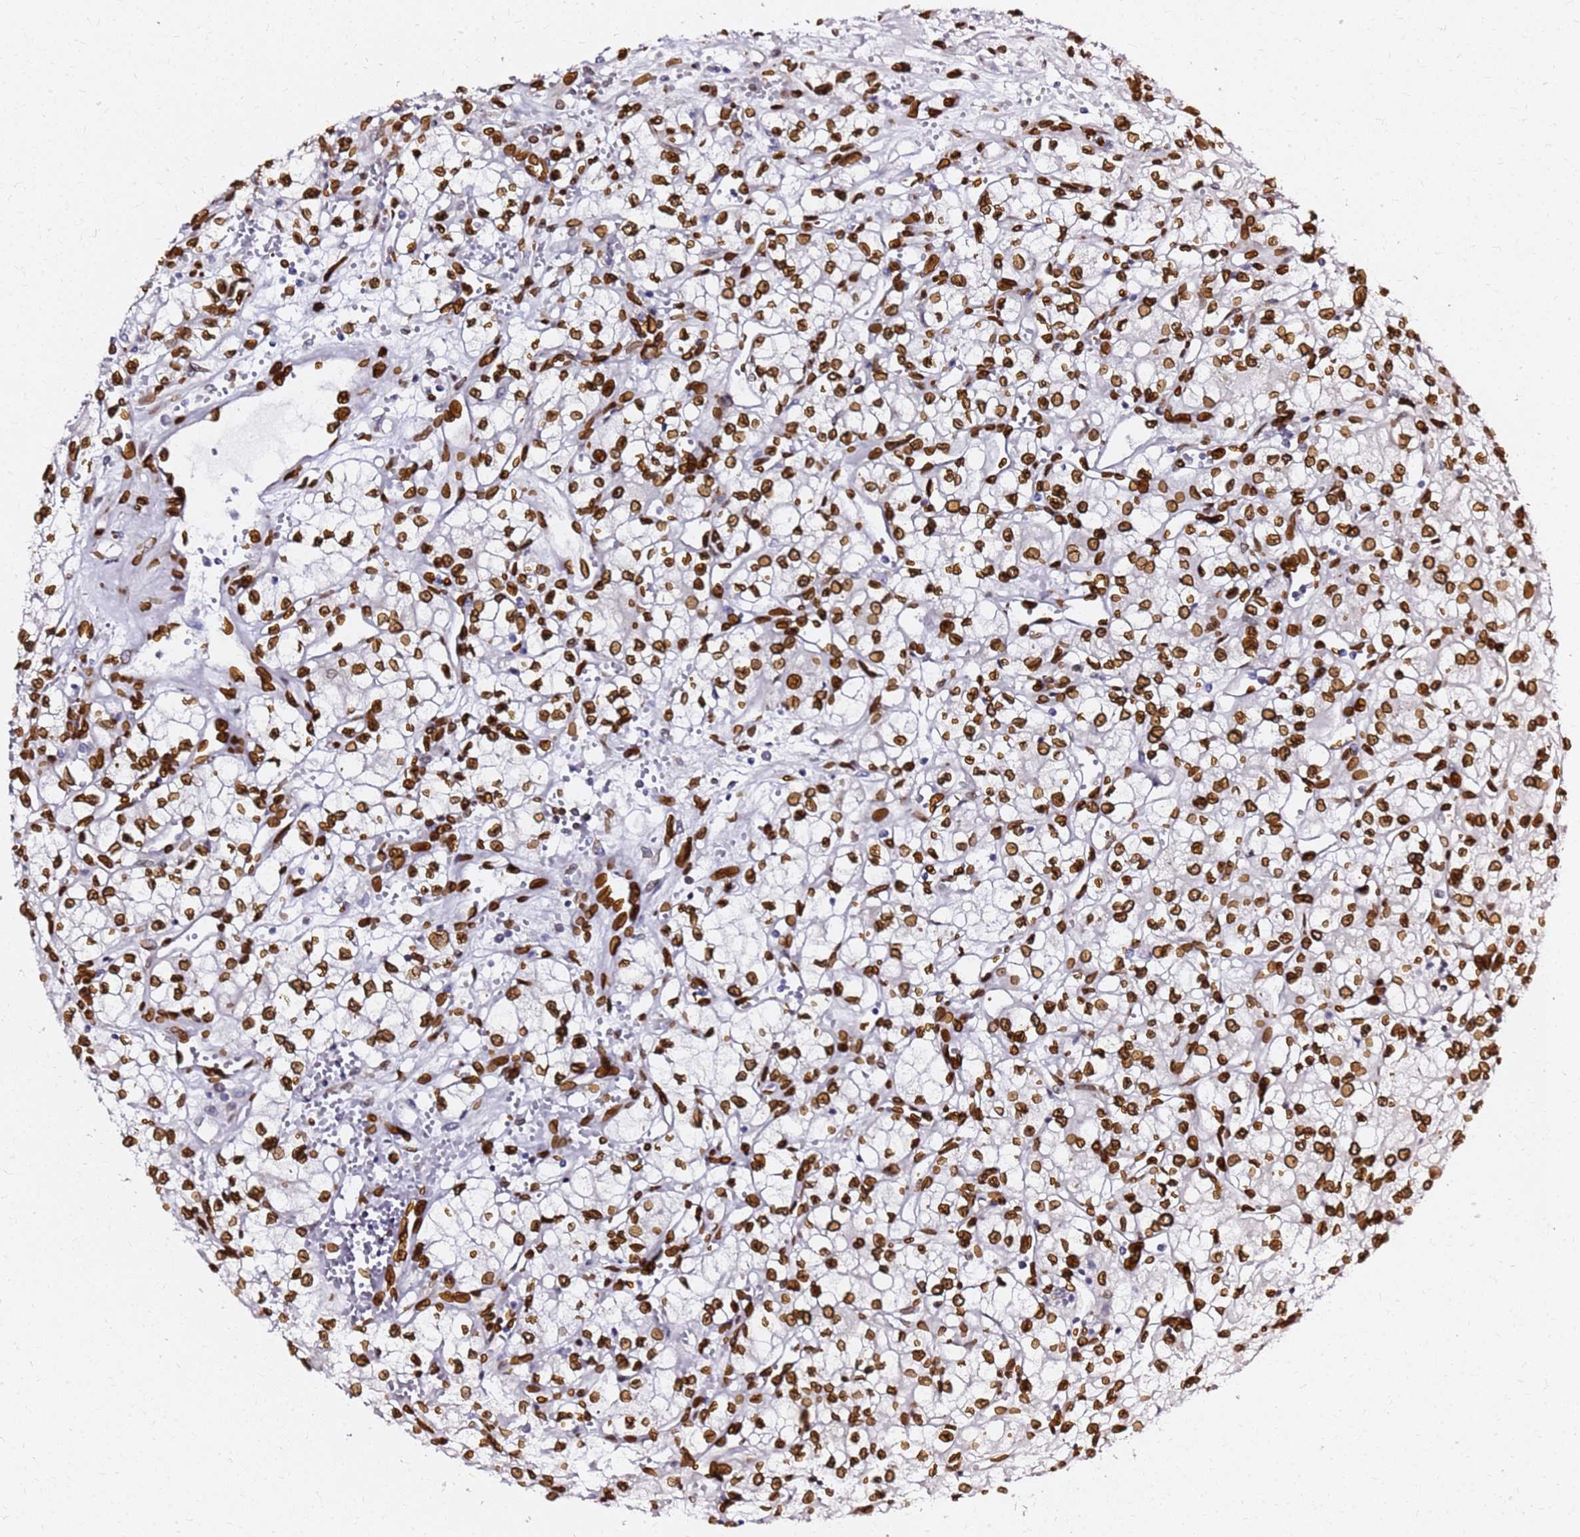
{"staining": {"intensity": "strong", "quantity": ">75%", "location": "cytoplasmic/membranous,nuclear"}, "tissue": "renal cancer", "cell_type": "Tumor cells", "image_type": "cancer", "snomed": [{"axis": "morphology", "description": "Adenocarcinoma, NOS"}, {"axis": "topography", "description": "Kidney"}], "caption": "About >75% of tumor cells in adenocarcinoma (renal) exhibit strong cytoplasmic/membranous and nuclear protein expression as visualized by brown immunohistochemical staining.", "gene": "C6orf141", "patient": {"sex": "male", "age": 59}}